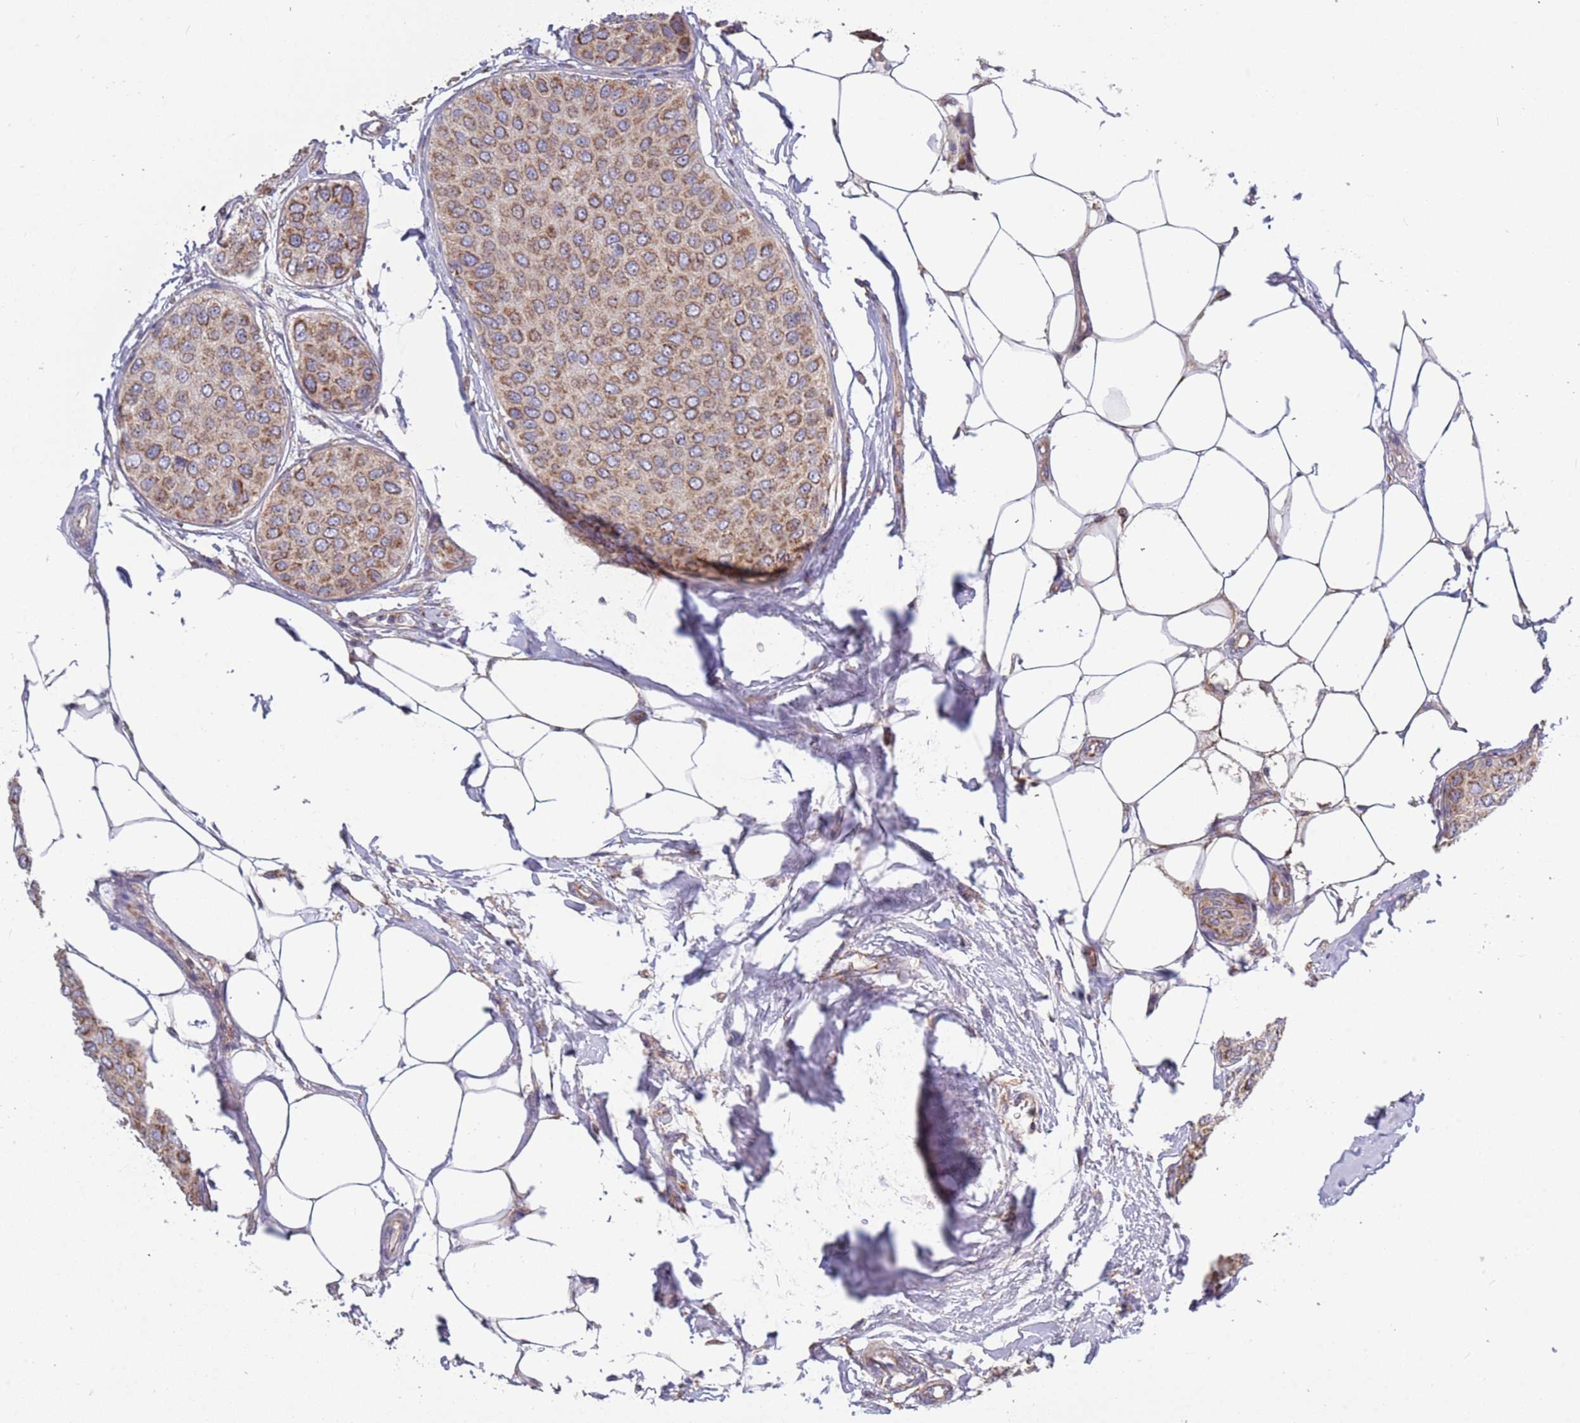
{"staining": {"intensity": "moderate", "quantity": ">75%", "location": "cytoplasmic/membranous"}, "tissue": "breast cancer", "cell_type": "Tumor cells", "image_type": "cancer", "snomed": [{"axis": "morphology", "description": "Duct carcinoma"}, {"axis": "topography", "description": "Breast"}], "caption": "Breast cancer was stained to show a protein in brown. There is medium levels of moderate cytoplasmic/membranous expression in approximately >75% of tumor cells.", "gene": "IRS4", "patient": {"sex": "female", "age": 72}}